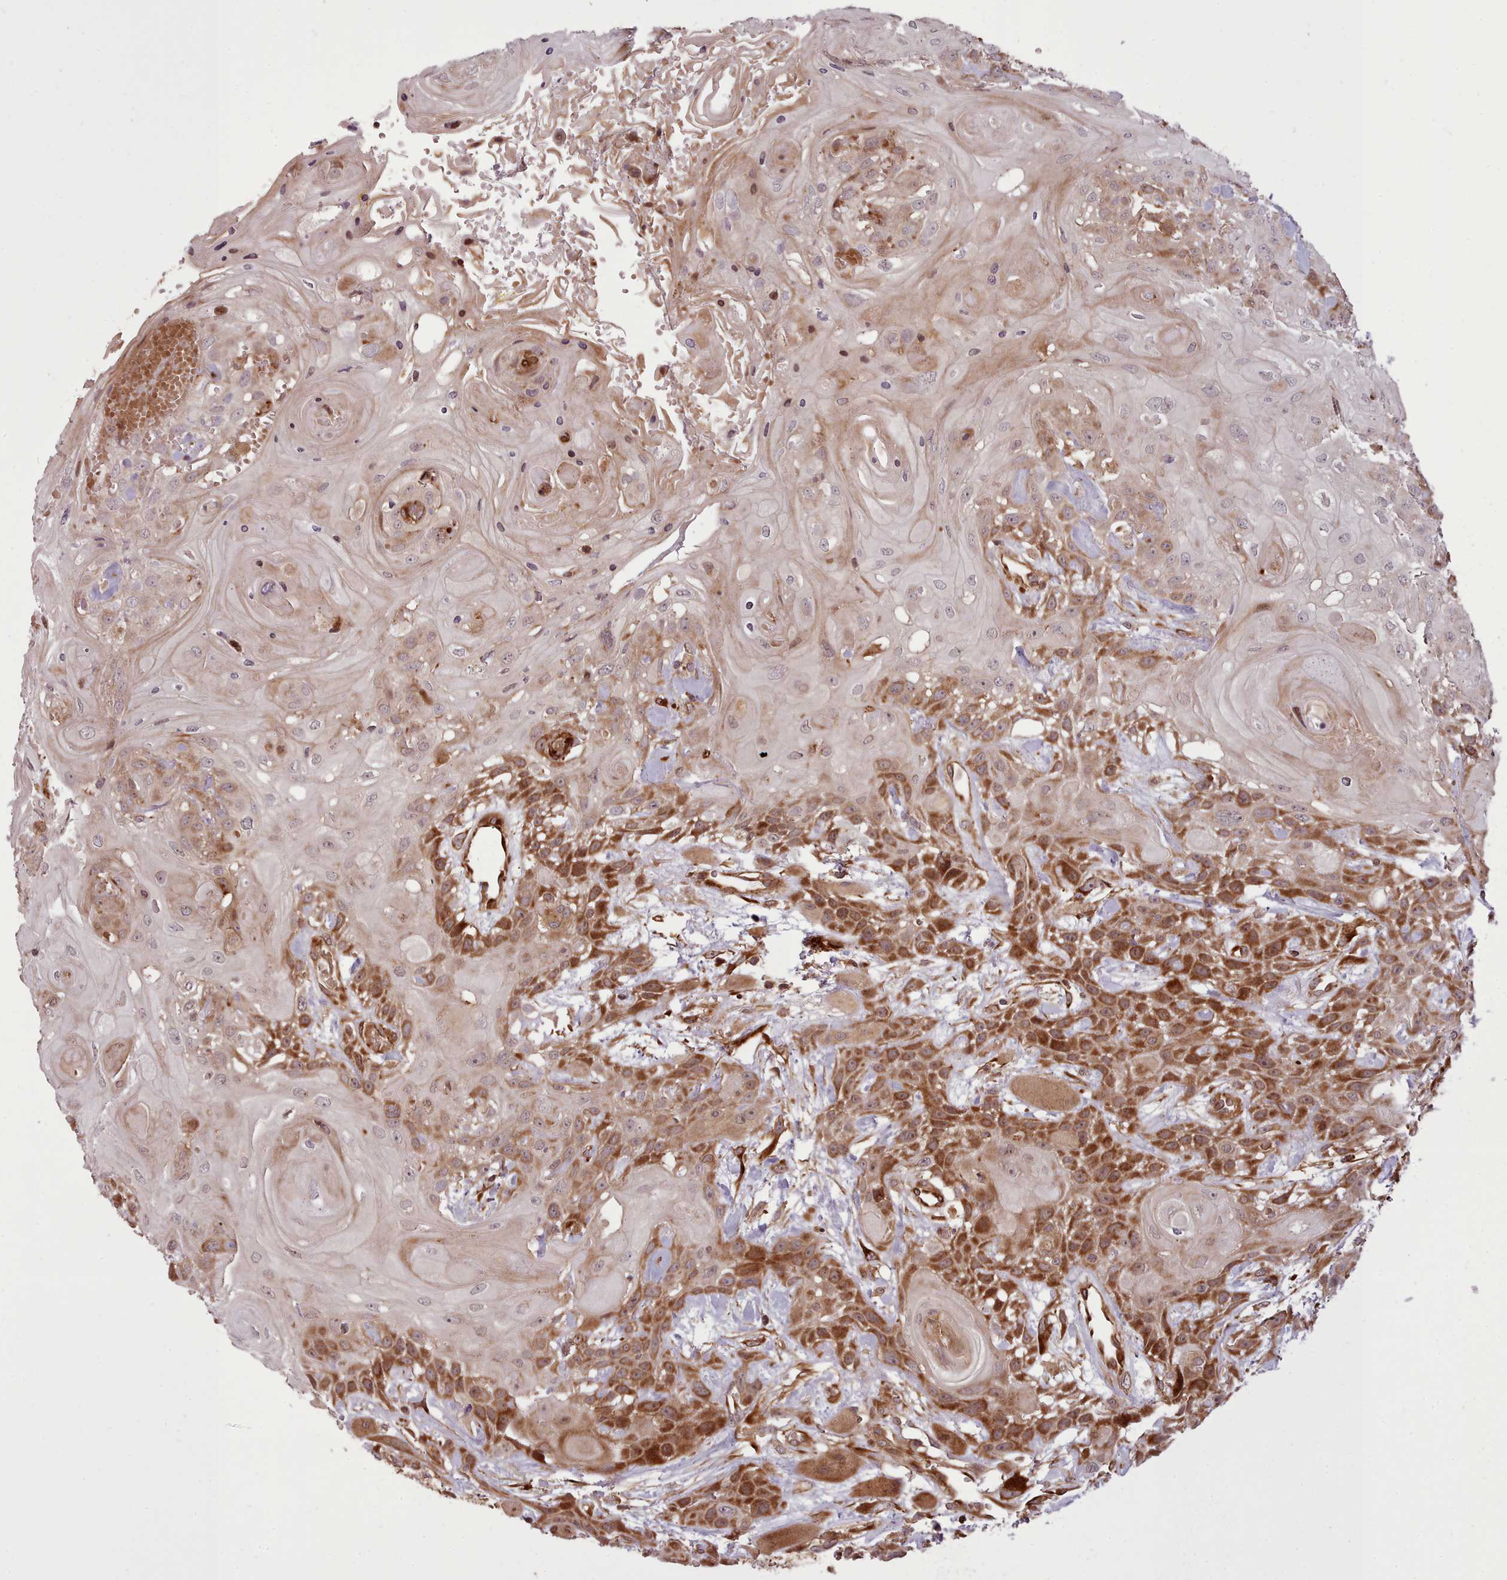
{"staining": {"intensity": "strong", "quantity": "25%-75%", "location": "cytoplasmic/membranous,nuclear"}, "tissue": "head and neck cancer", "cell_type": "Tumor cells", "image_type": "cancer", "snomed": [{"axis": "morphology", "description": "Squamous cell carcinoma, NOS"}, {"axis": "topography", "description": "Head-Neck"}], "caption": "A histopathology image of human squamous cell carcinoma (head and neck) stained for a protein displays strong cytoplasmic/membranous and nuclear brown staining in tumor cells.", "gene": "NLRP7", "patient": {"sex": "female", "age": 43}}